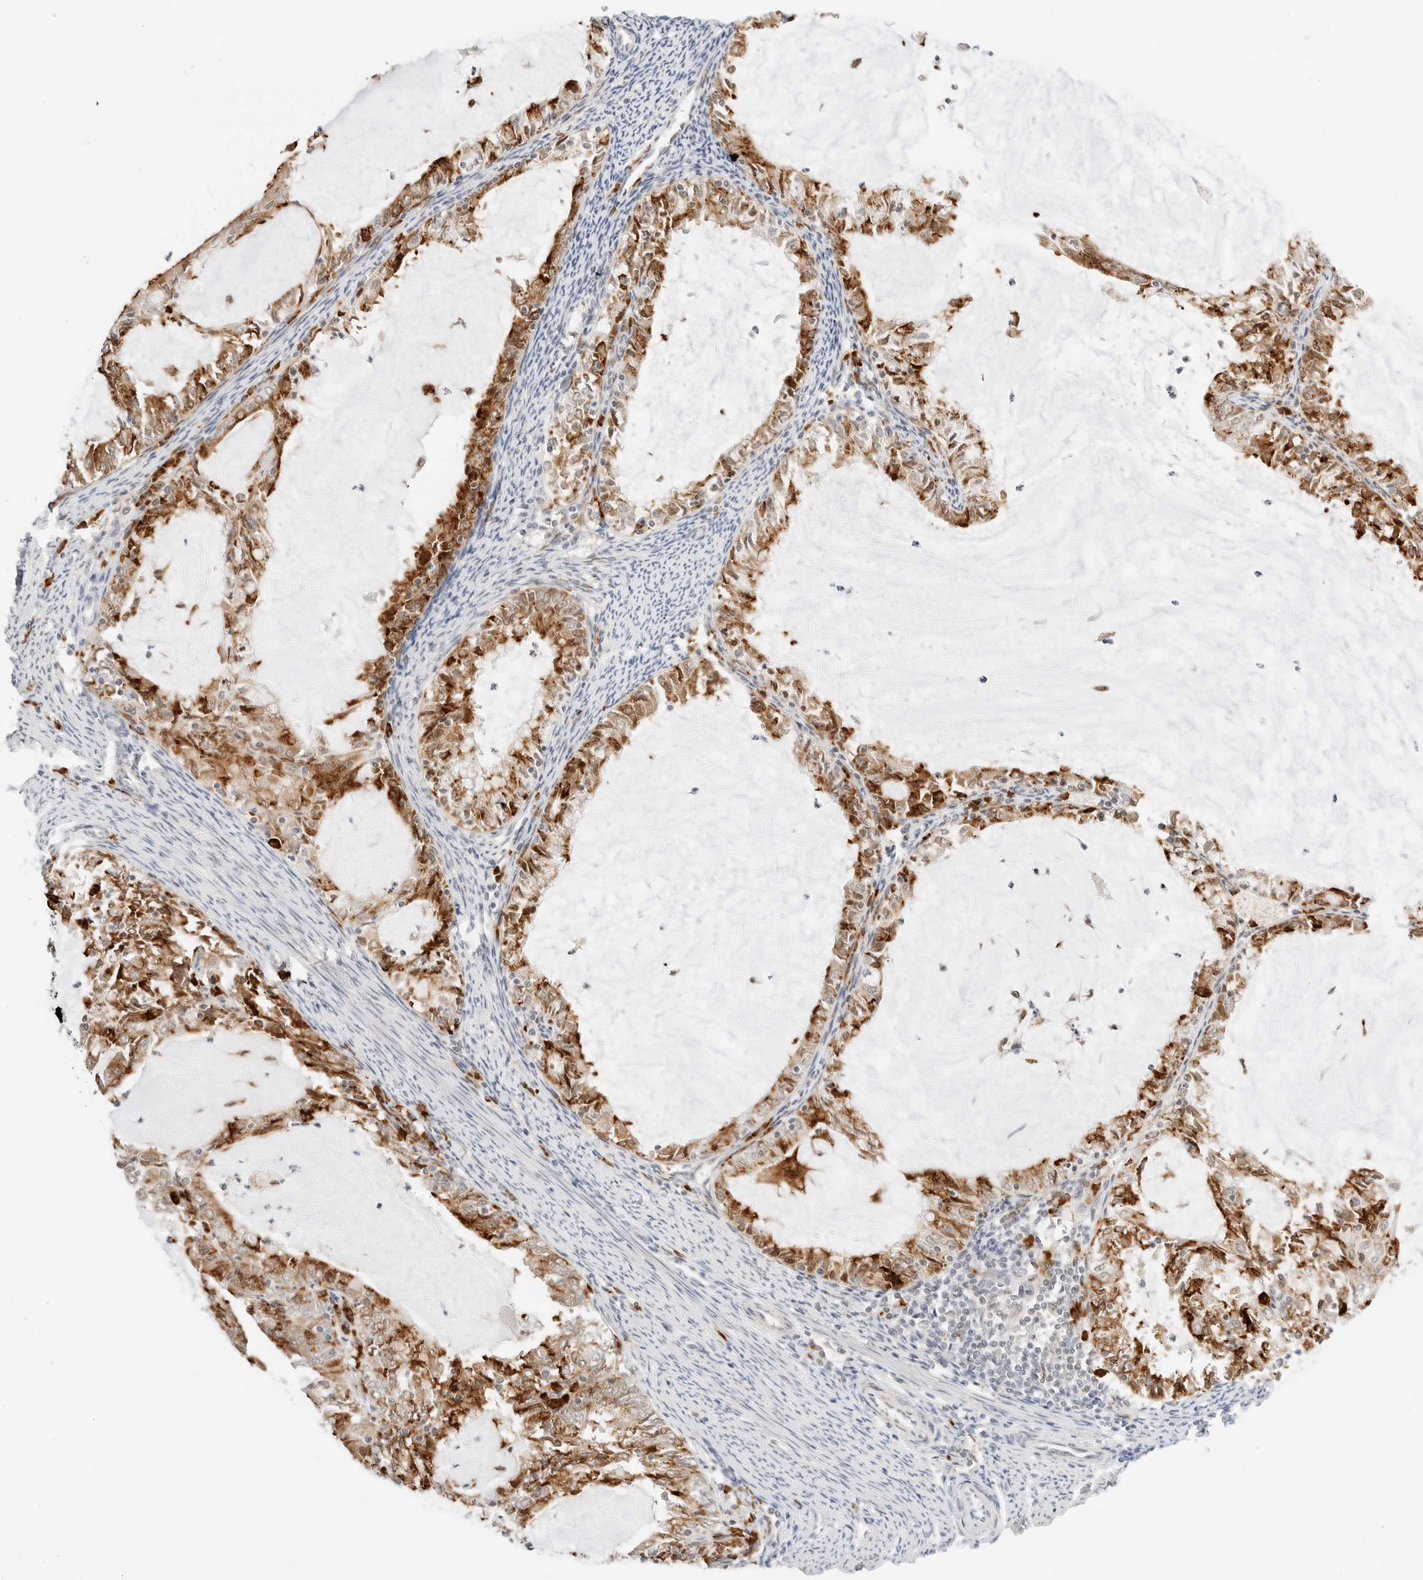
{"staining": {"intensity": "moderate", "quantity": ">75%", "location": "cytoplasmic/membranous"}, "tissue": "endometrial cancer", "cell_type": "Tumor cells", "image_type": "cancer", "snomed": [{"axis": "morphology", "description": "Adenocarcinoma, NOS"}, {"axis": "topography", "description": "Endometrium"}], "caption": "Endometrial cancer (adenocarcinoma) tissue exhibits moderate cytoplasmic/membranous positivity in approximately >75% of tumor cells", "gene": "TEKT2", "patient": {"sex": "female", "age": 57}}